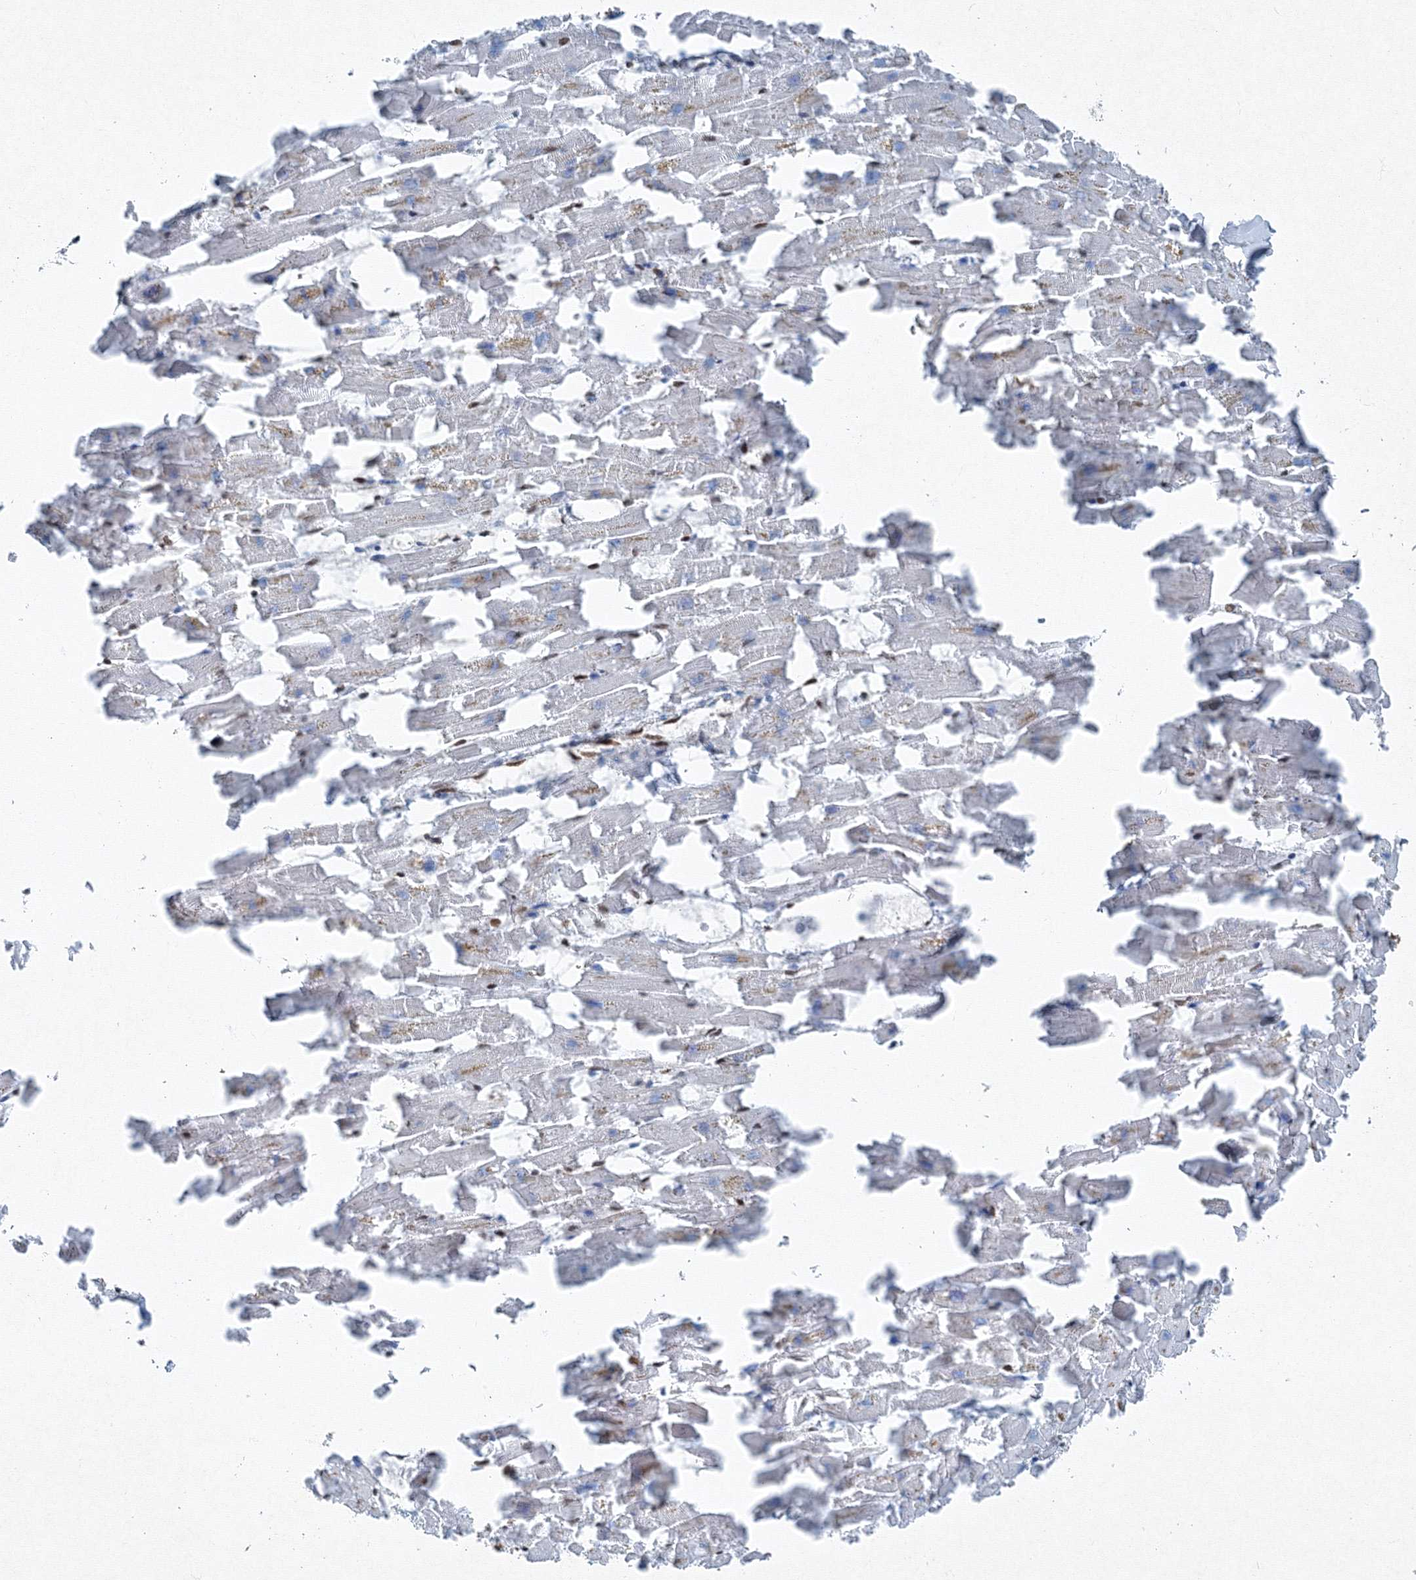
{"staining": {"intensity": "strong", "quantity": "25%-75%", "location": "nuclear"}, "tissue": "heart muscle", "cell_type": "Cardiomyocytes", "image_type": "normal", "snomed": [{"axis": "morphology", "description": "Normal tissue, NOS"}, {"axis": "topography", "description": "Heart"}], "caption": "Heart muscle stained with a brown dye reveals strong nuclear positive staining in about 25%-75% of cardiomyocytes.", "gene": "SNRPC", "patient": {"sex": "female", "age": 64}}